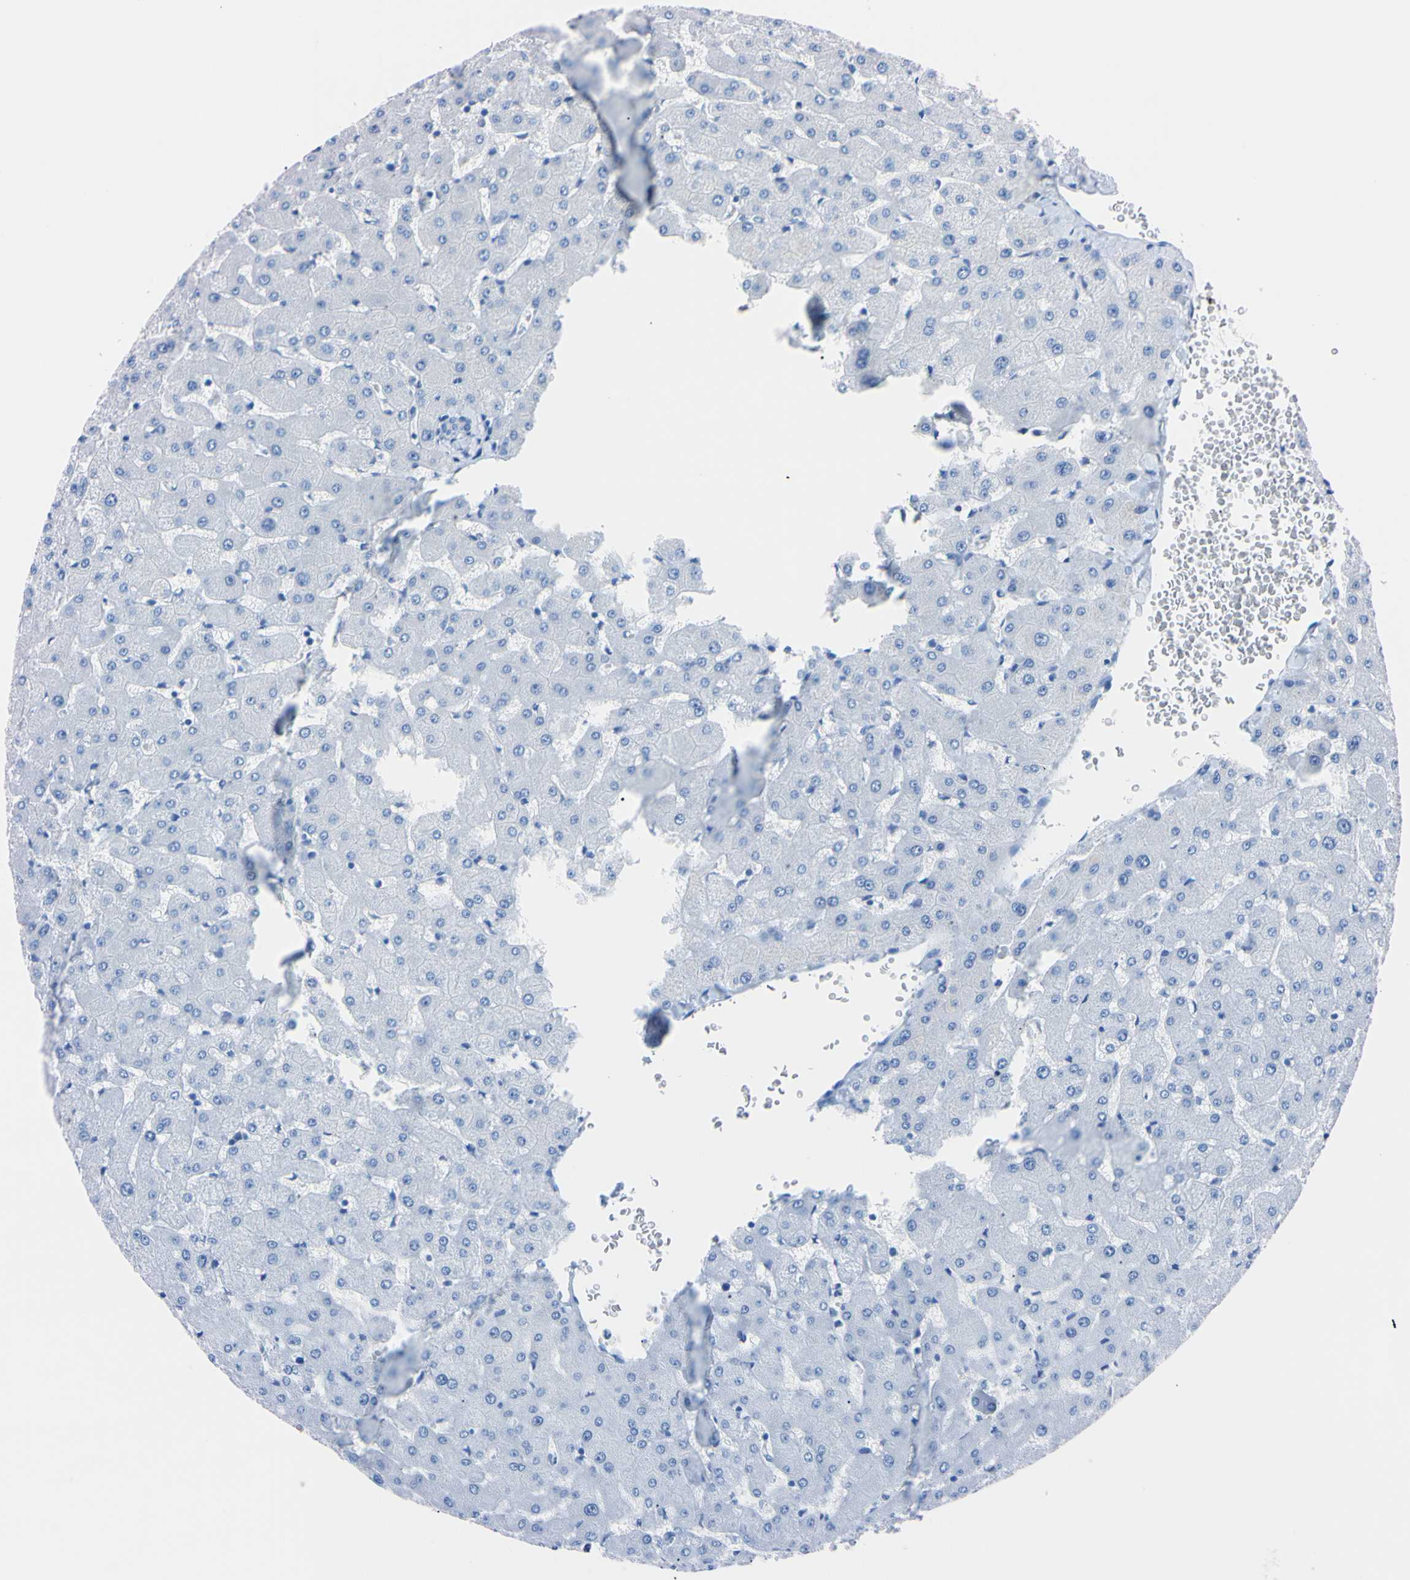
{"staining": {"intensity": "negative", "quantity": "none", "location": "none"}, "tissue": "liver", "cell_type": "Hepatocytes", "image_type": "normal", "snomed": [{"axis": "morphology", "description": "Normal tissue, NOS"}, {"axis": "topography", "description": "Liver"}], "caption": "Human liver stained for a protein using IHC shows no expression in hepatocytes.", "gene": "RARS1", "patient": {"sex": "female", "age": 63}}